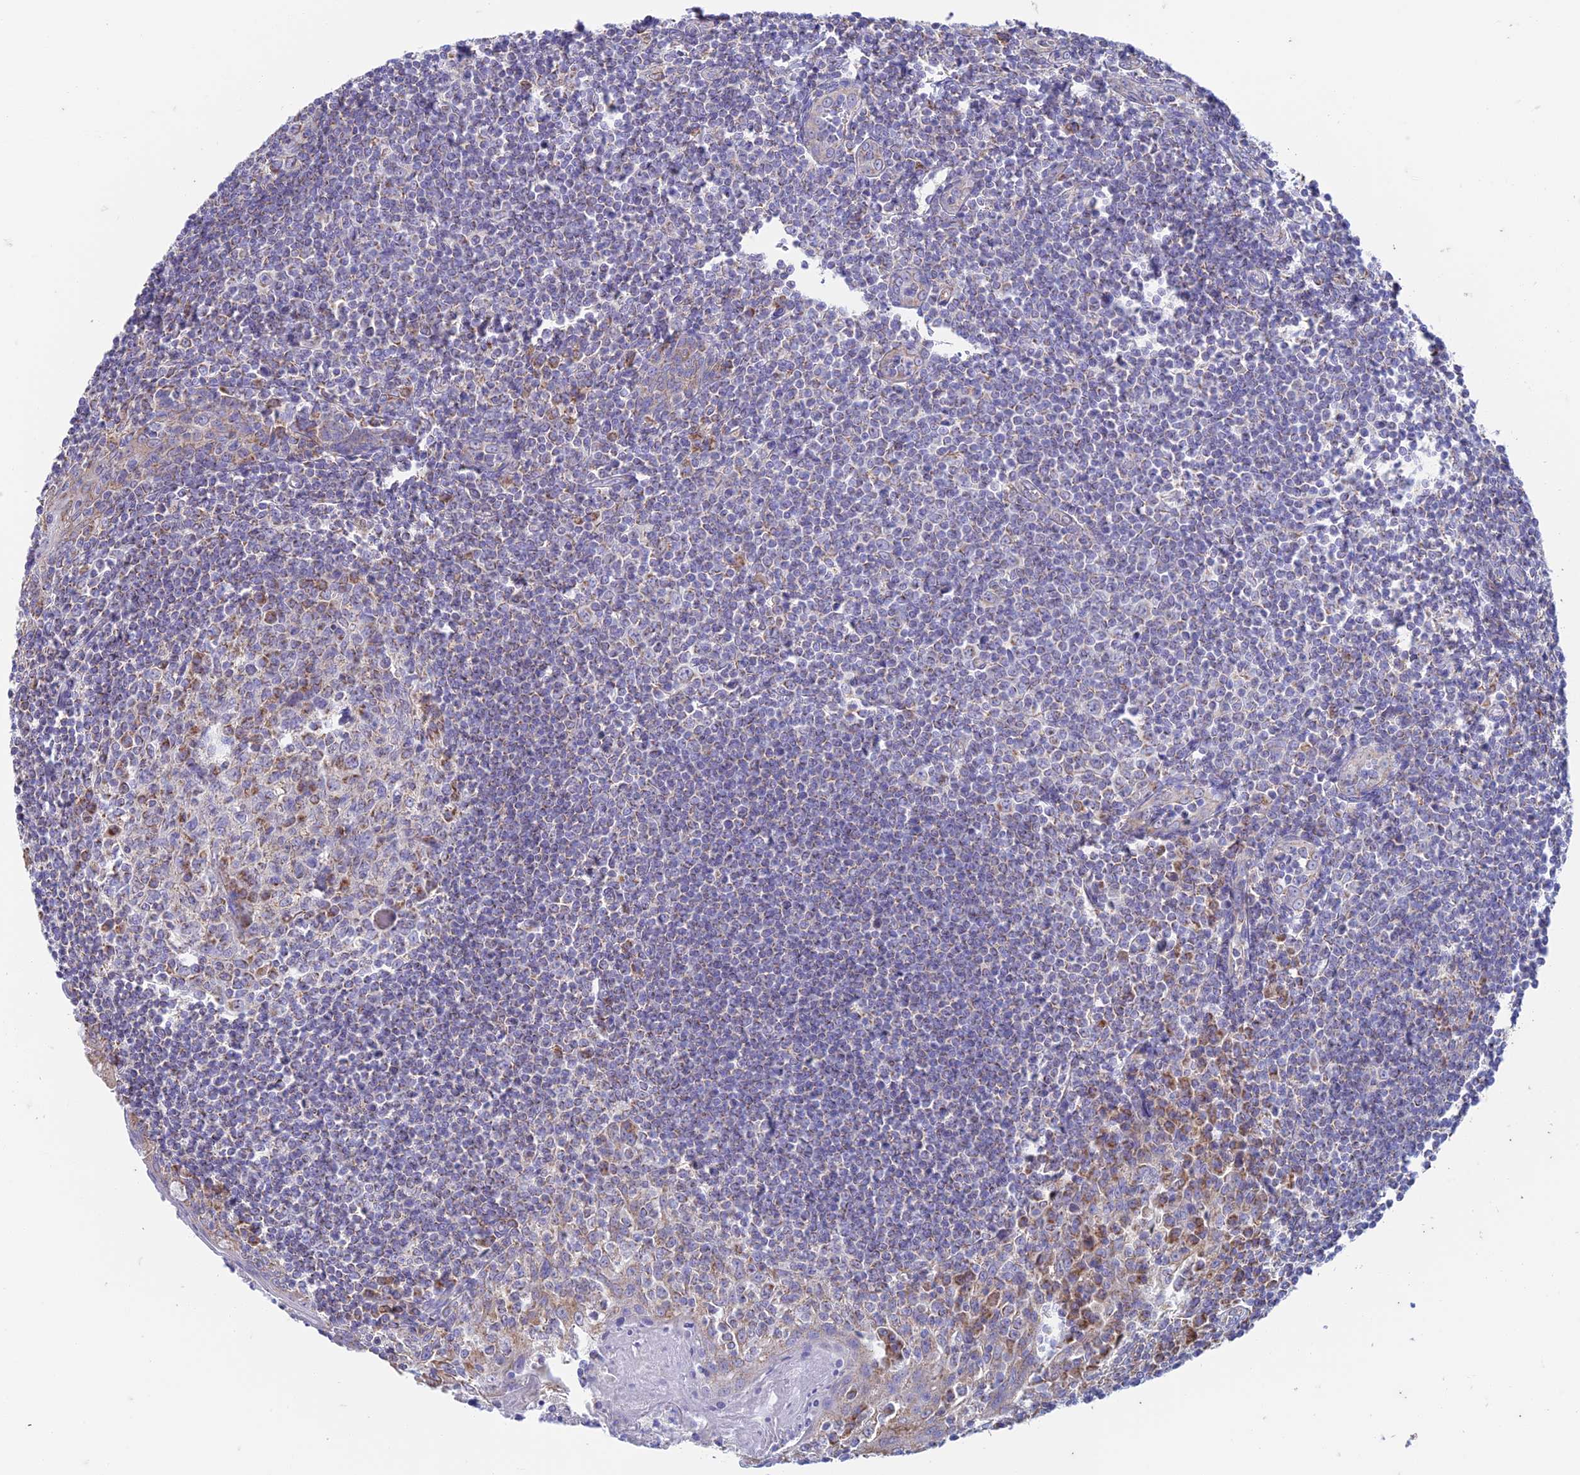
{"staining": {"intensity": "moderate", "quantity": "25%-75%", "location": "cytoplasmic/membranous"}, "tissue": "tonsil", "cell_type": "Germinal center cells", "image_type": "normal", "snomed": [{"axis": "morphology", "description": "Normal tissue, NOS"}, {"axis": "topography", "description": "Tonsil"}], "caption": "DAB immunohistochemical staining of benign tonsil displays moderate cytoplasmic/membranous protein positivity in about 25%-75% of germinal center cells. (Brightfield microscopy of DAB IHC at high magnification).", "gene": "ZNF181", "patient": {"sex": "male", "age": 27}}